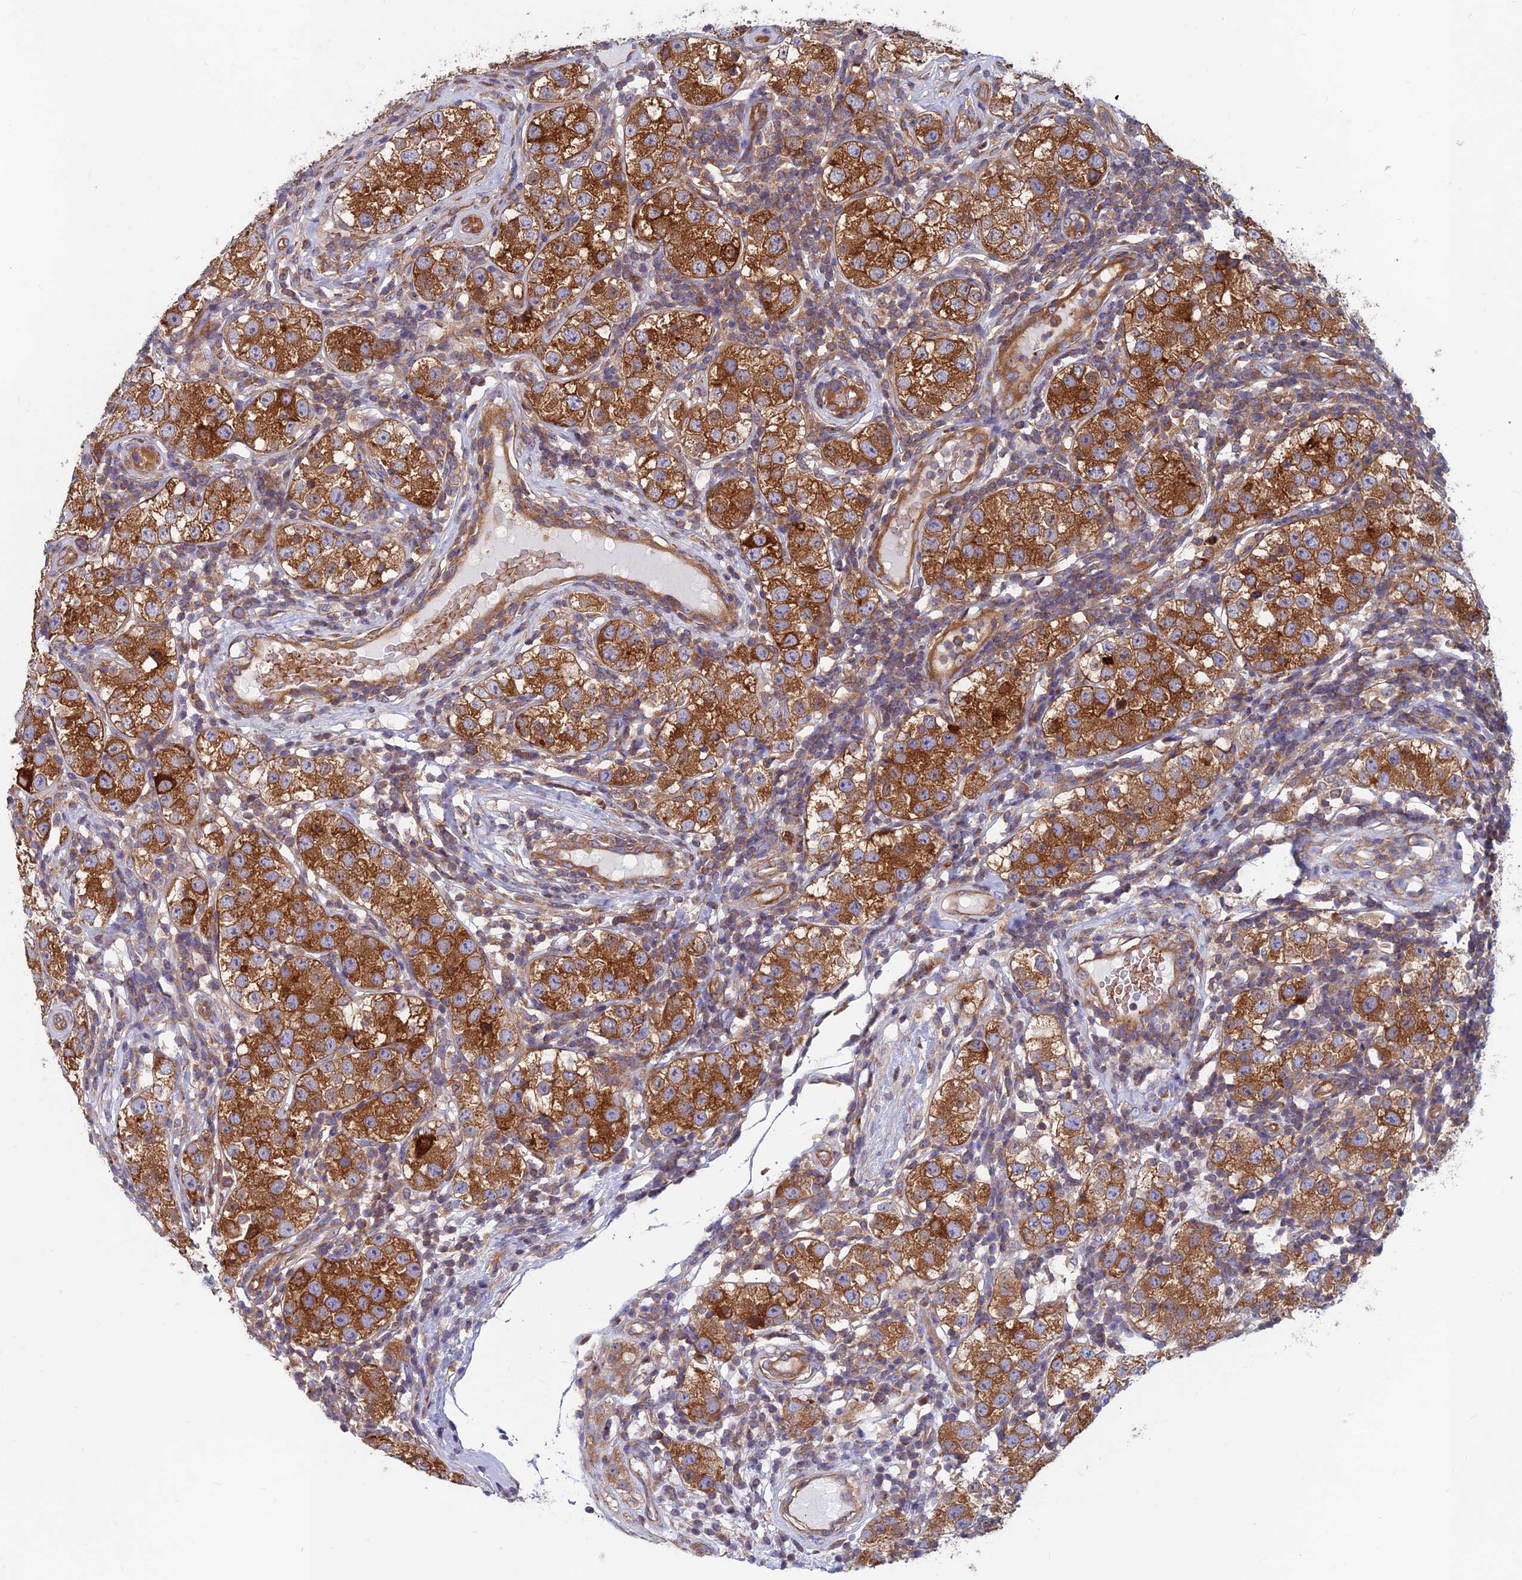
{"staining": {"intensity": "strong", "quantity": ">75%", "location": "cytoplasmic/membranous"}, "tissue": "testis cancer", "cell_type": "Tumor cells", "image_type": "cancer", "snomed": [{"axis": "morphology", "description": "Seminoma, NOS"}, {"axis": "topography", "description": "Testis"}], "caption": "About >75% of tumor cells in testis cancer (seminoma) show strong cytoplasmic/membranous protein positivity as visualized by brown immunohistochemical staining.", "gene": "DNM1L", "patient": {"sex": "male", "age": 34}}